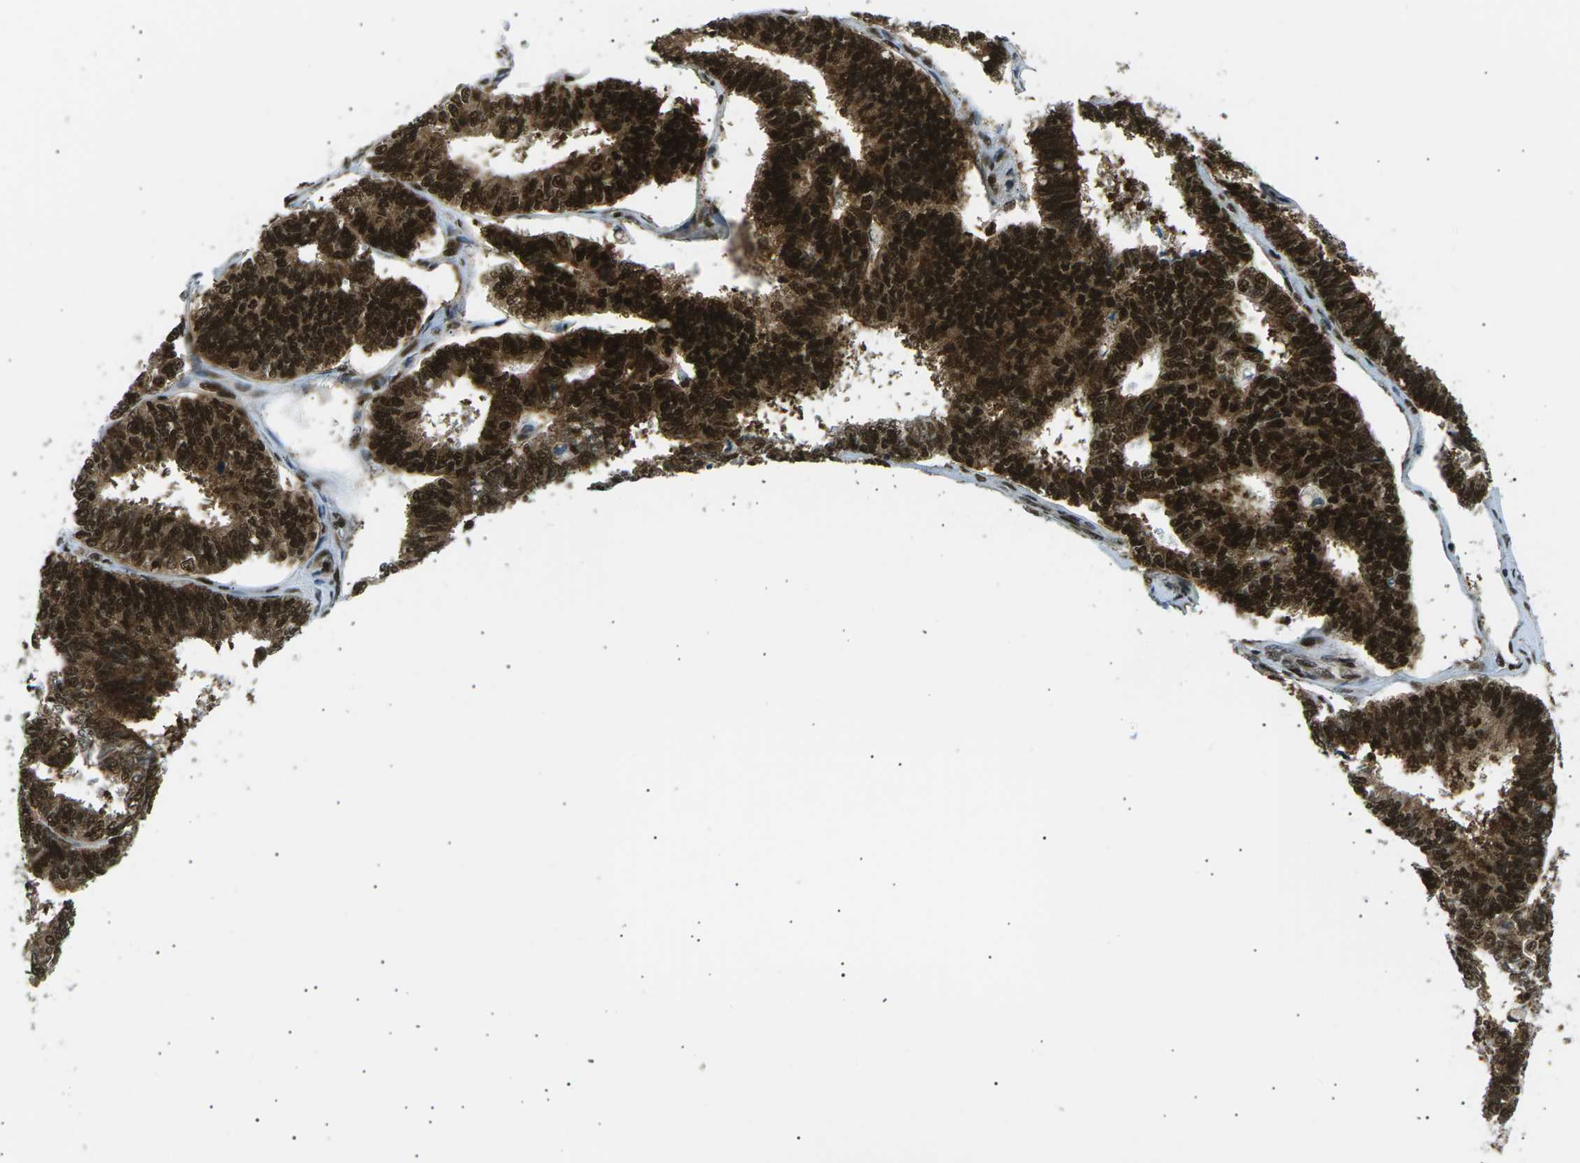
{"staining": {"intensity": "strong", "quantity": ">75%", "location": "cytoplasmic/membranous,nuclear"}, "tissue": "endometrial cancer", "cell_type": "Tumor cells", "image_type": "cancer", "snomed": [{"axis": "morphology", "description": "Adenocarcinoma, NOS"}, {"axis": "topography", "description": "Endometrium"}], "caption": "A photomicrograph of human adenocarcinoma (endometrial) stained for a protein displays strong cytoplasmic/membranous and nuclear brown staining in tumor cells.", "gene": "RPA2", "patient": {"sex": "female", "age": 70}}